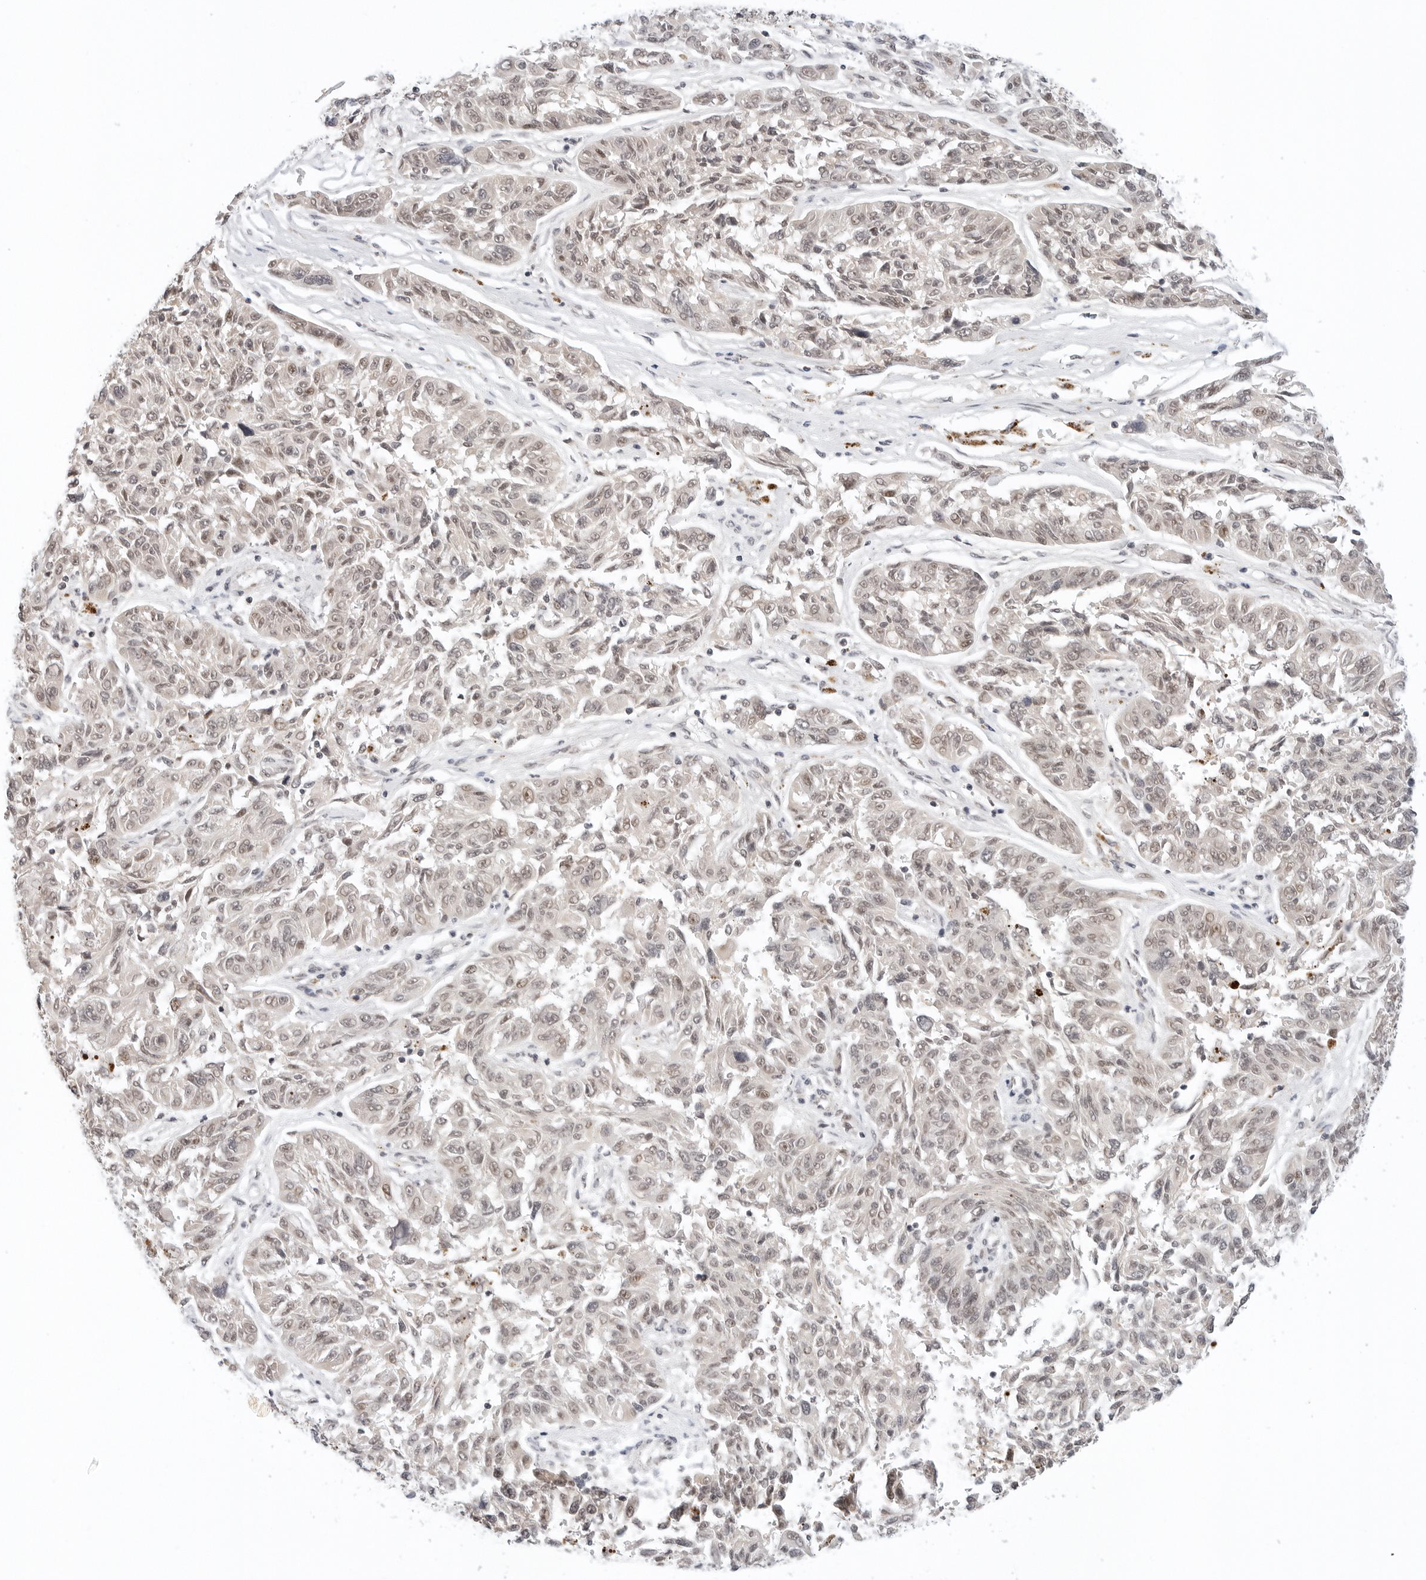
{"staining": {"intensity": "weak", "quantity": "25%-75%", "location": "nuclear"}, "tissue": "melanoma", "cell_type": "Tumor cells", "image_type": "cancer", "snomed": [{"axis": "morphology", "description": "Malignant melanoma, NOS"}, {"axis": "topography", "description": "Skin"}], "caption": "Immunohistochemical staining of human malignant melanoma demonstrates low levels of weak nuclear positivity in about 25%-75% of tumor cells.", "gene": "TSEN2", "patient": {"sex": "male", "age": 53}}